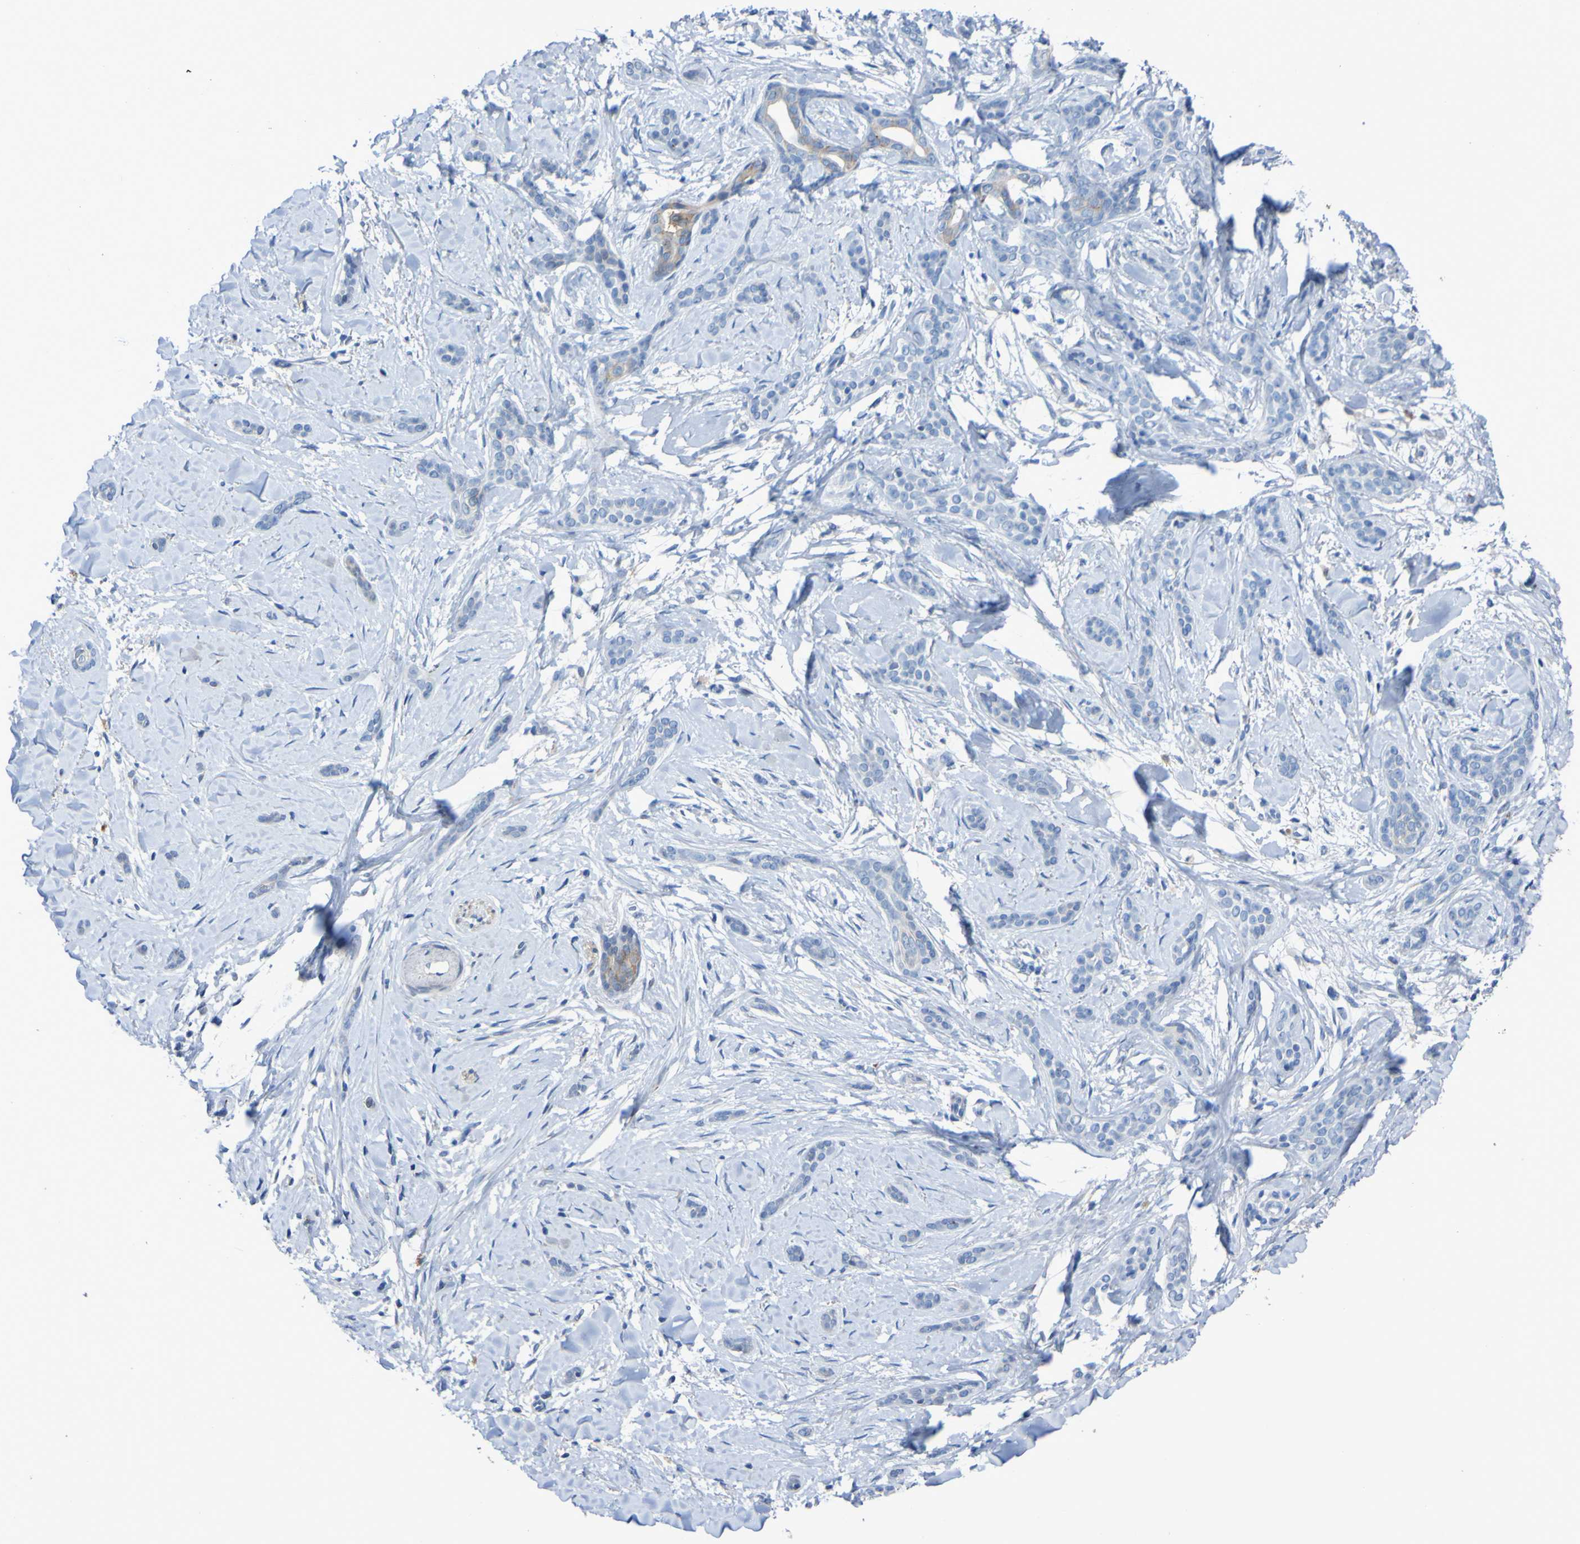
{"staining": {"intensity": "weak", "quantity": "<25%", "location": "cytoplasmic/membranous"}, "tissue": "skin cancer", "cell_type": "Tumor cells", "image_type": "cancer", "snomed": [{"axis": "morphology", "description": "Basal cell carcinoma"}, {"axis": "morphology", "description": "Adnexal tumor, benign"}, {"axis": "topography", "description": "Skin"}], "caption": "IHC histopathology image of human basal cell carcinoma (skin) stained for a protein (brown), which shows no expression in tumor cells.", "gene": "C11orf24", "patient": {"sex": "female", "age": 42}}